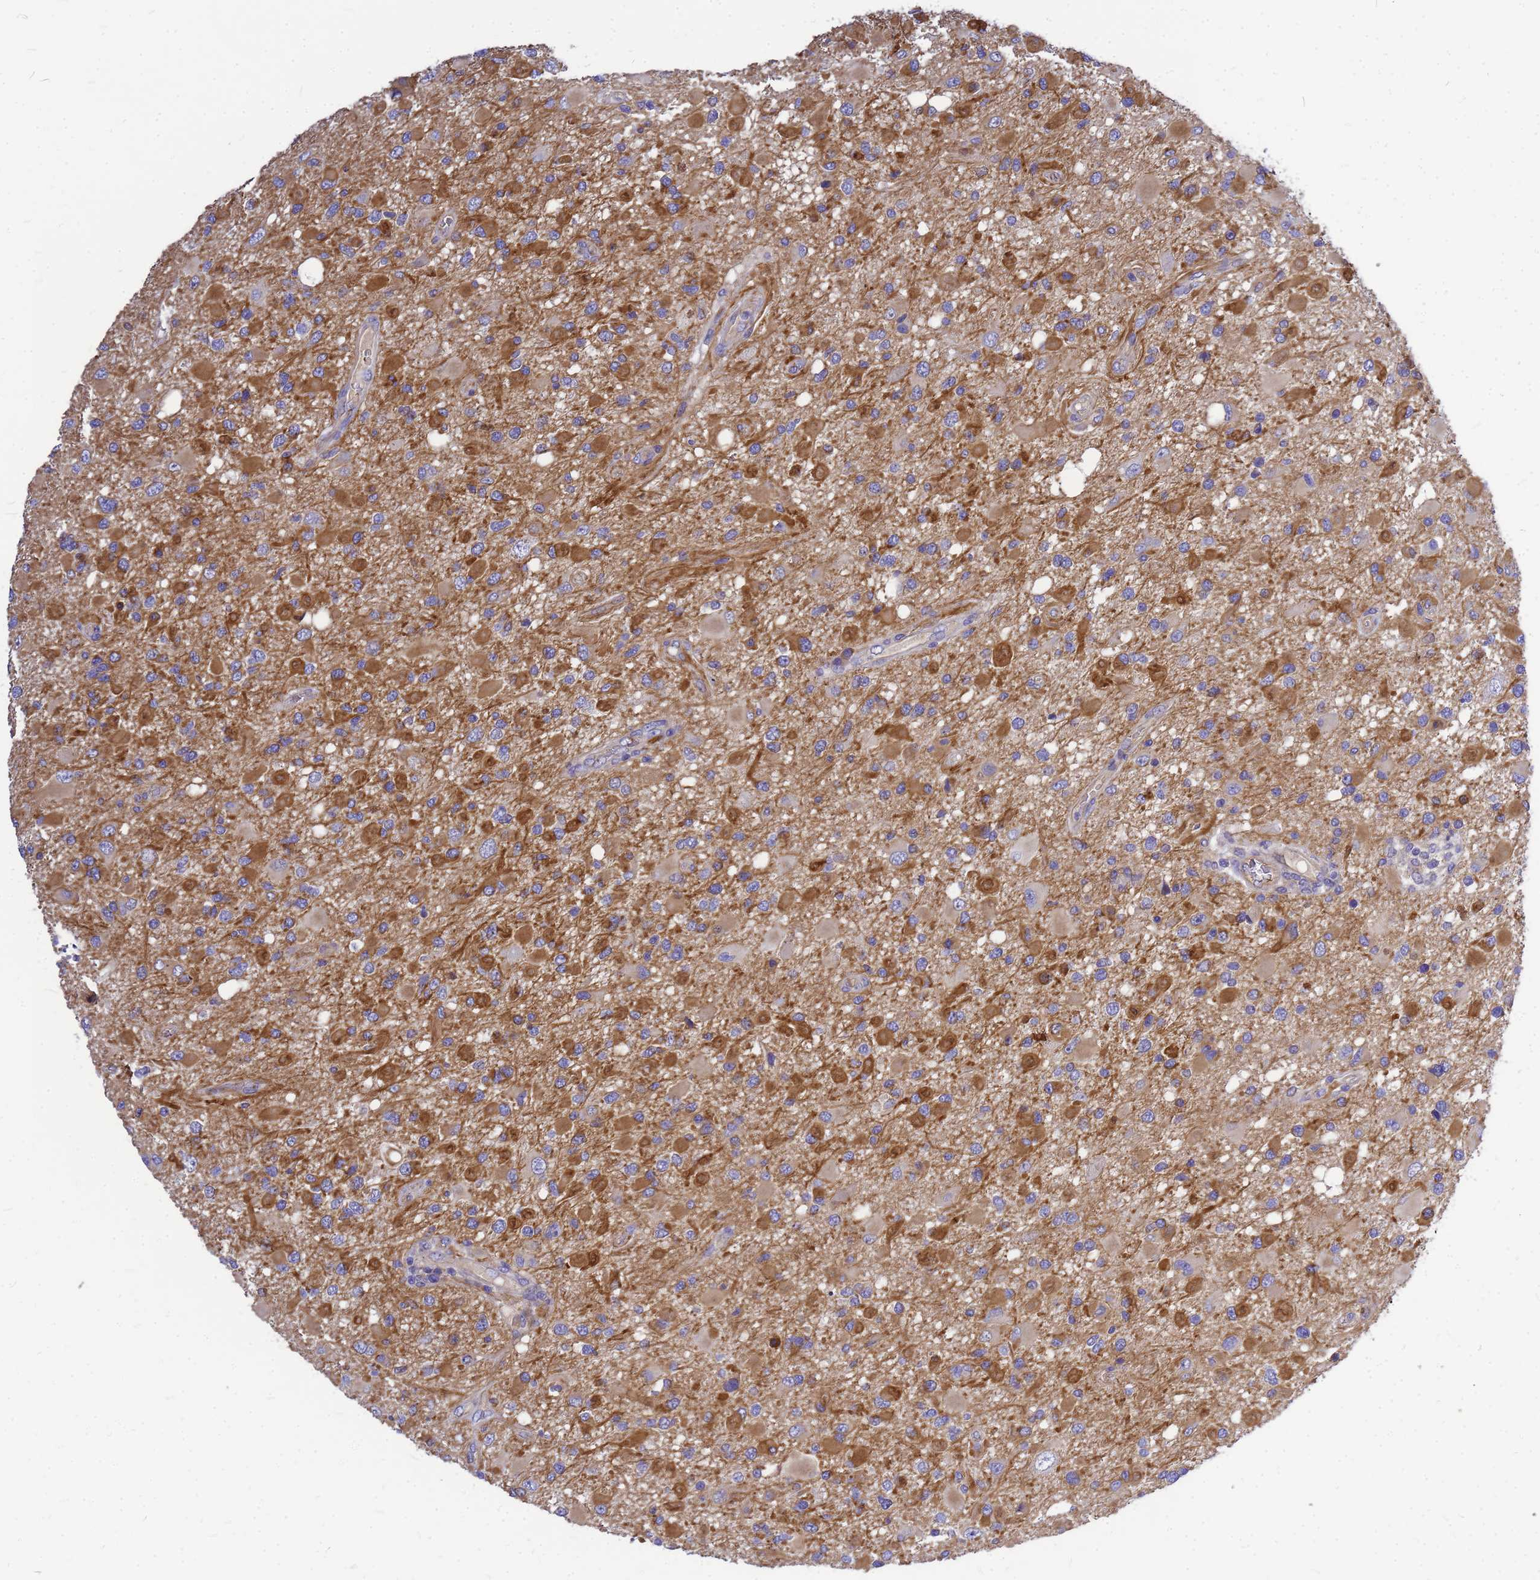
{"staining": {"intensity": "moderate", "quantity": "<25%", "location": "cytoplasmic/membranous"}, "tissue": "glioma", "cell_type": "Tumor cells", "image_type": "cancer", "snomed": [{"axis": "morphology", "description": "Glioma, malignant, High grade"}, {"axis": "topography", "description": "Brain"}], "caption": "Immunohistochemistry (IHC) image of neoplastic tissue: high-grade glioma (malignant) stained using immunohistochemistry demonstrates low levels of moderate protein expression localized specifically in the cytoplasmic/membranous of tumor cells, appearing as a cytoplasmic/membranous brown color.", "gene": "FBXW5", "patient": {"sex": "male", "age": 53}}